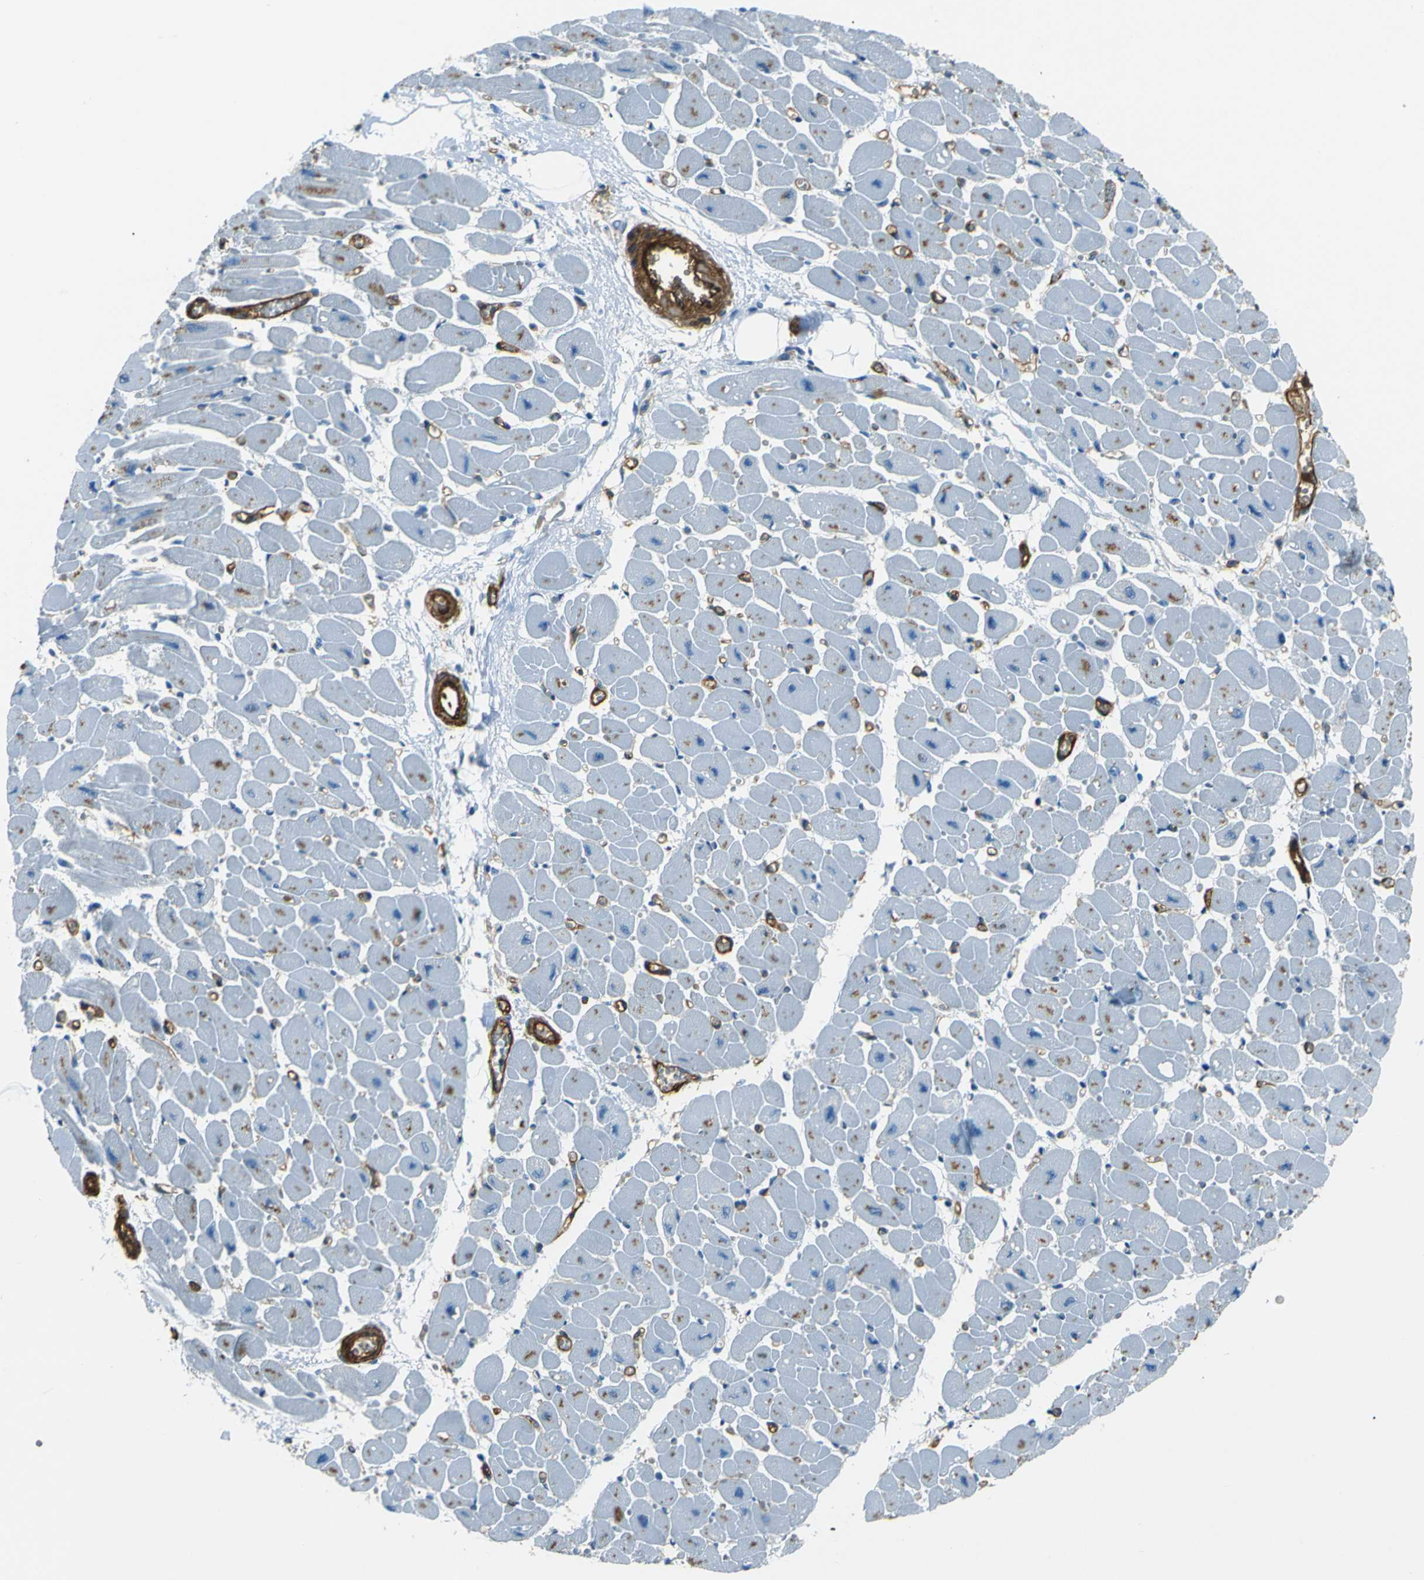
{"staining": {"intensity": "weak", "quantity": "25%-75%", "location": "cytoplasmic/membranous"}, "tissue": "heart muscle", "cell_type": "Cardiomyocytes", "image_type": "normal", "snomed": [{"axis": "morphology", "description": "Normal tissue, NOS"}, {"axis": "topography", "description": "Heart"}], "caption": "Heart muscle stained with DAB immunohistochemistry exhibits low levels of weak cytoplasmic/membranous expression in about 25%-75% of cardiomyocytes.", "gene": "ENTPD1", "patient": {"sex": "female", "age": 54}}